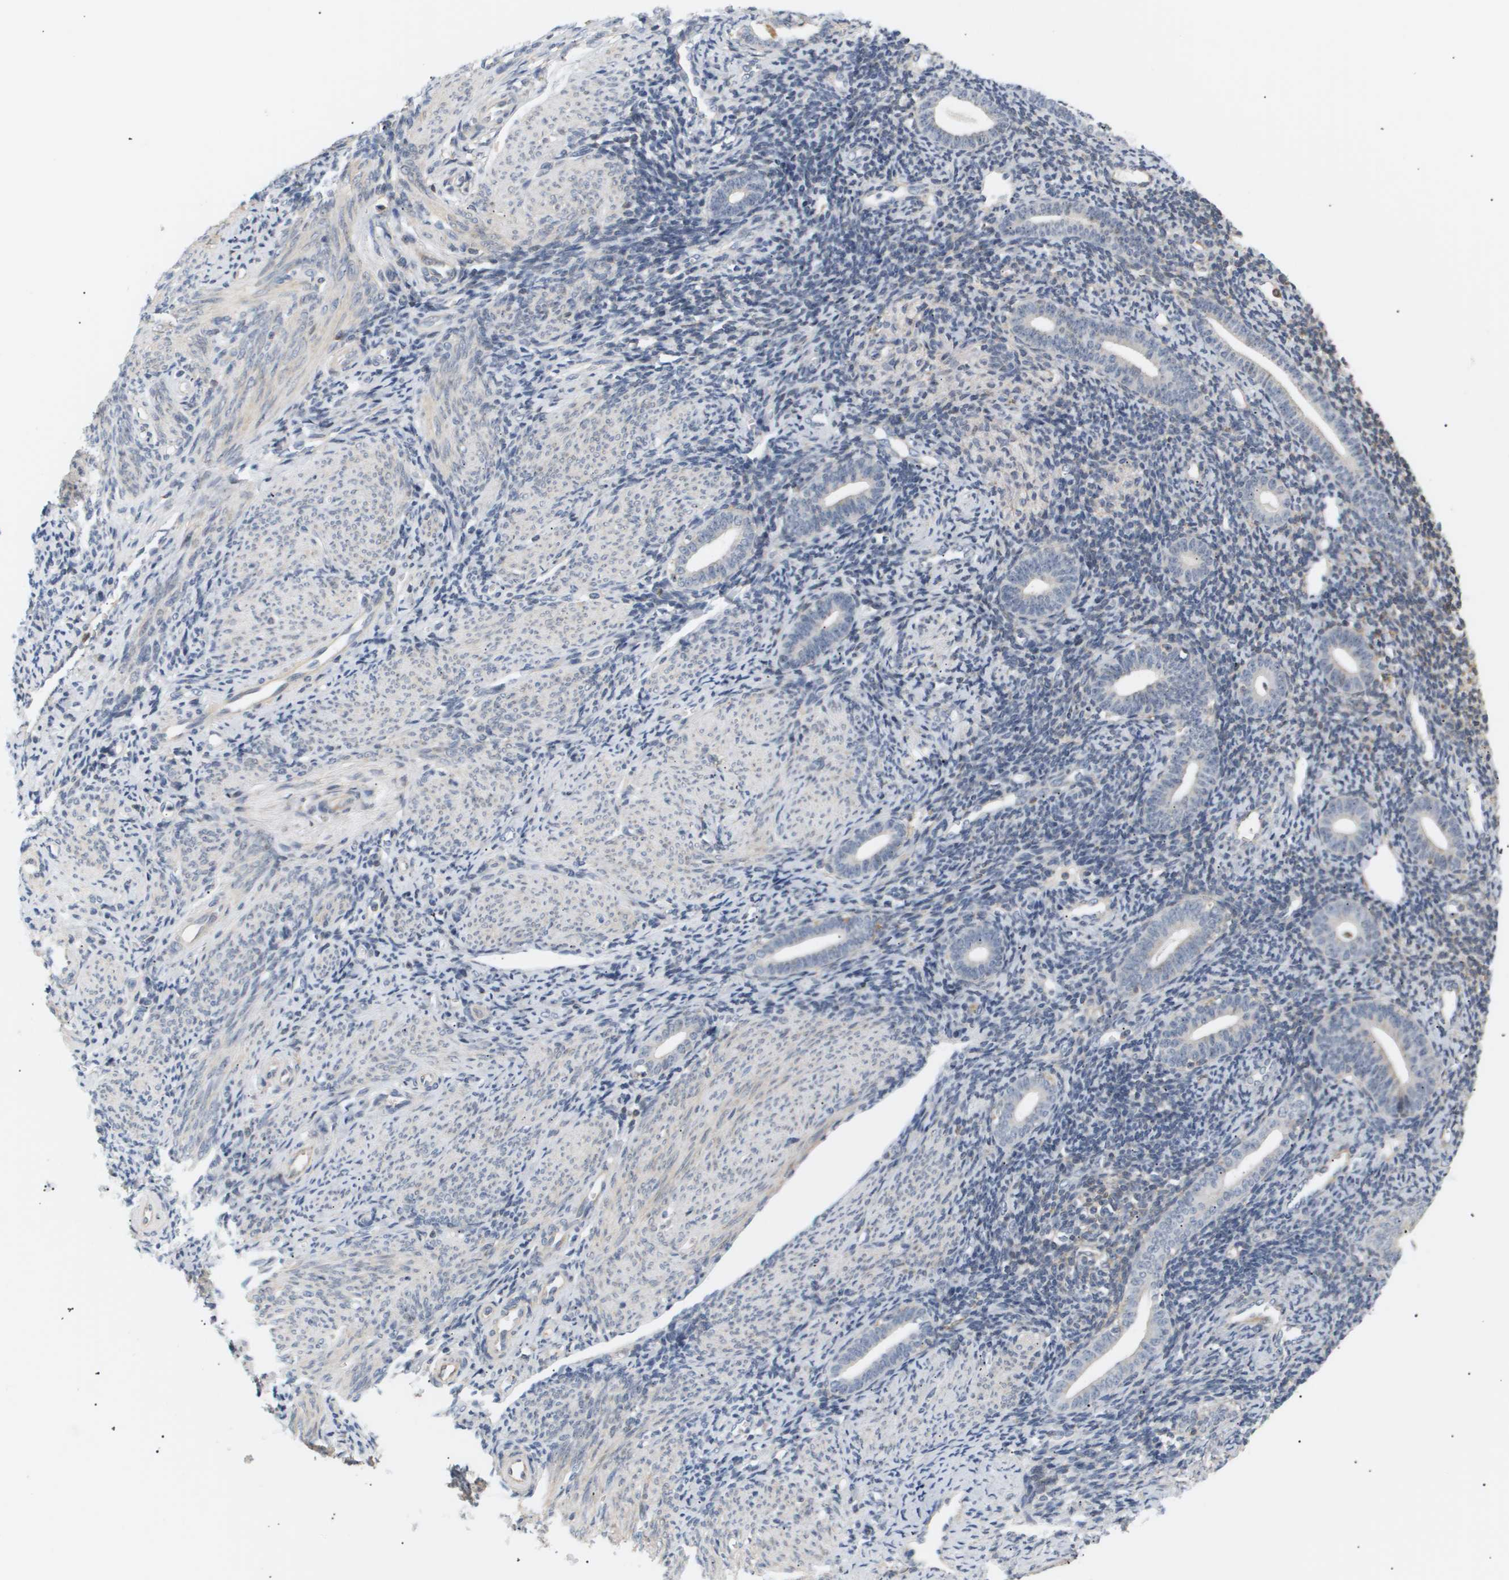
{"staining": {"intensity": "negative", "quantity": "none", "location": "none"}, "tissue": "endometrium", "cell_type": "Cells in endometrial stroma", "image_type": "normal", "snomed": [{"axis": "morphology", "description": "Normal tissue, NOS"}, {"axis": "topography", "description": "Endometrium"}], "caption": "Immunohistochemical staining of benign human endometrium reveals no significant staining in cells in endometrial stroma.", "gene": "CORO2B", "patient": {"sex": "female", "age": 50}}